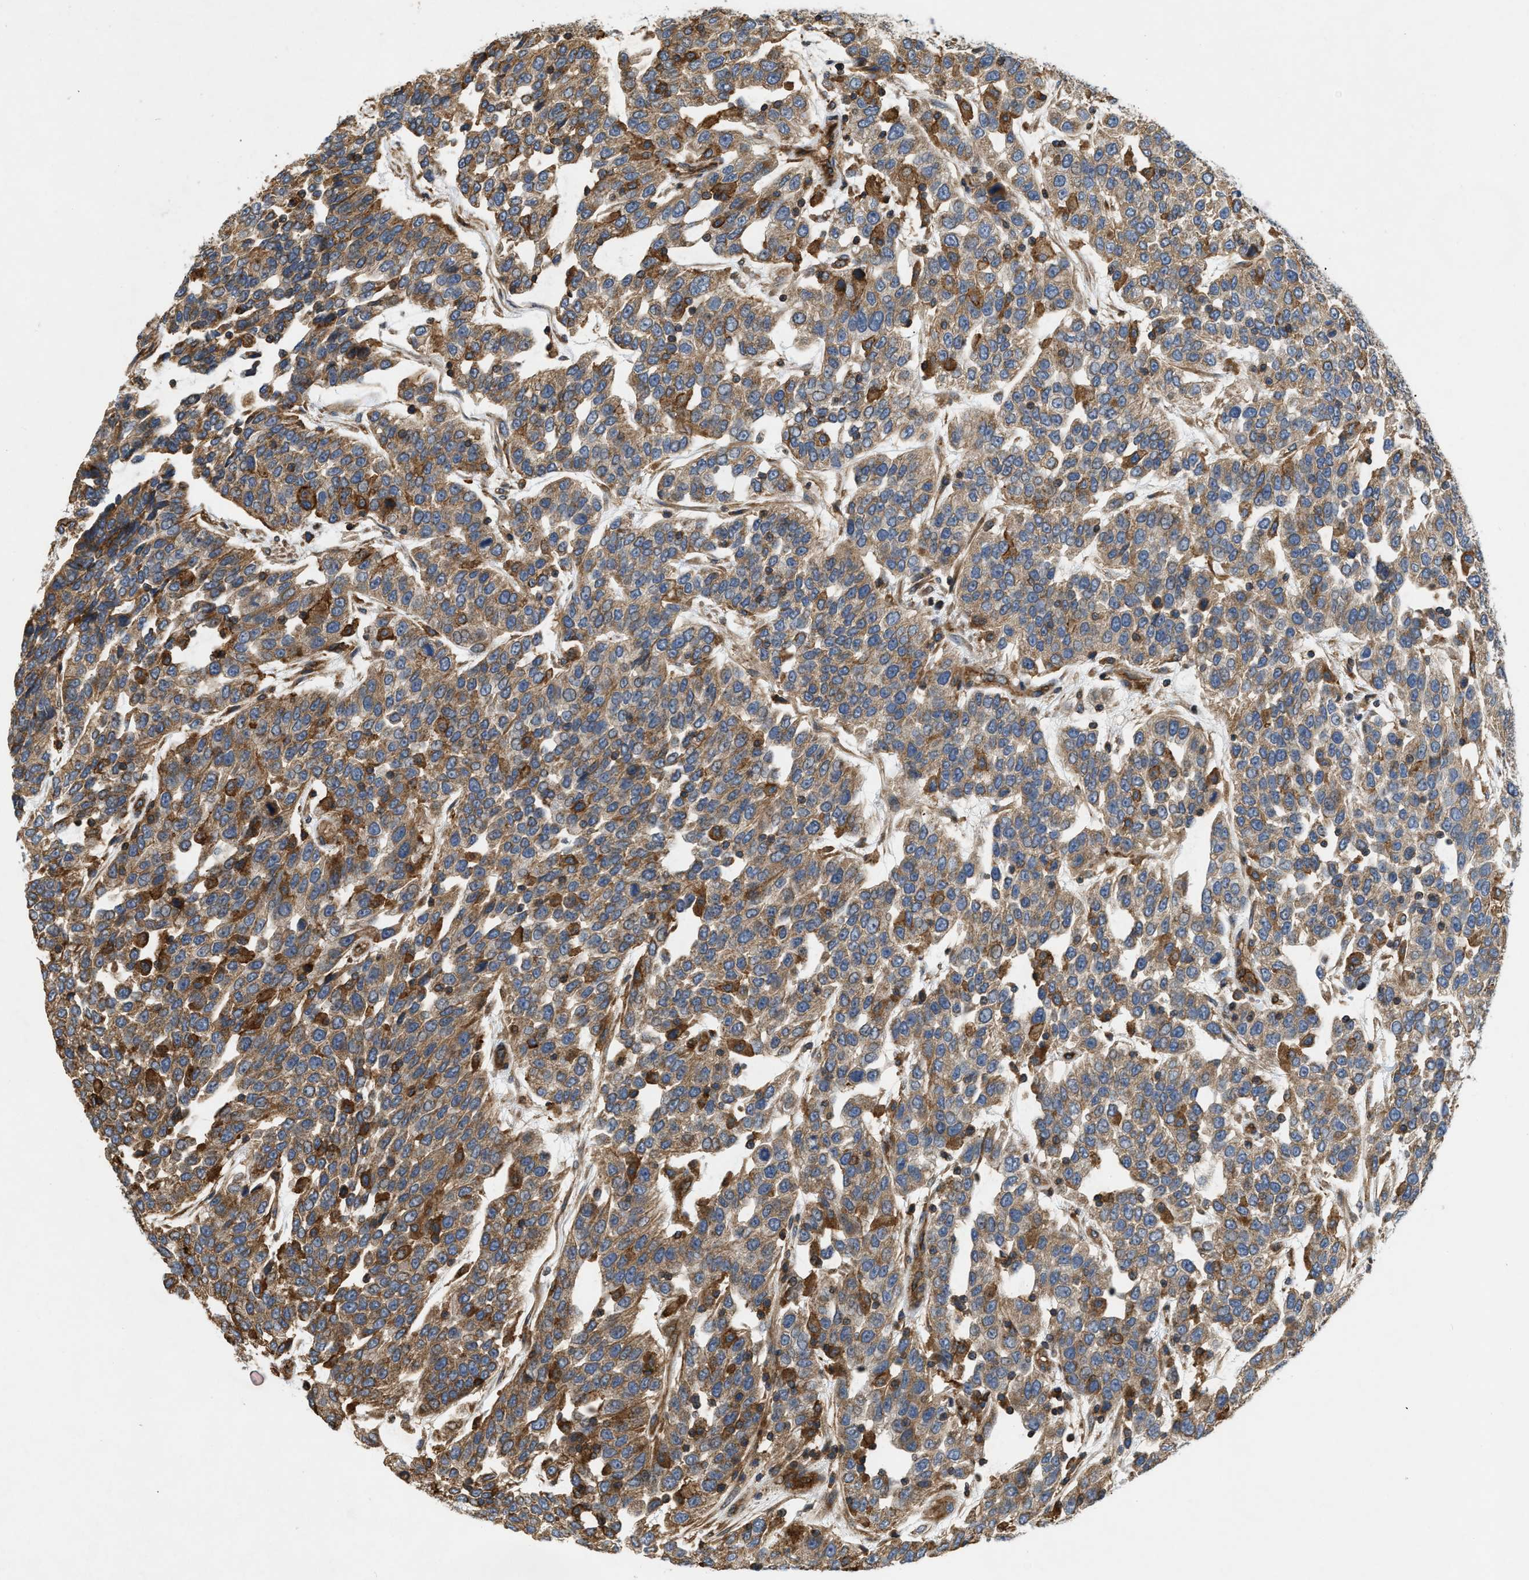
{"staining": {"intensity": "moderate", "quantity": ">75%", "location": "cytoplasmic/membranous"}, "tissue": "urothelial cancer", "cell_type": "Tumor cells", "image_type": "cancer", "snomed": [{"axis": "morphology", "description": "Urothelial carcinoma, High grade"}, {"axis": "topography", "description": "Urinary bladder"}], "caption": "Immunohistochemistry (IHC) histopathology image of high-grade urothelial carcinoma stained for a protein (brown), which demonstrates medium levels of moderate cytoplasmic/membranous staining in approximately >75% of tumor cells.", "gene": "GNB4", "patient": {"sex": "female", "age": 80}}